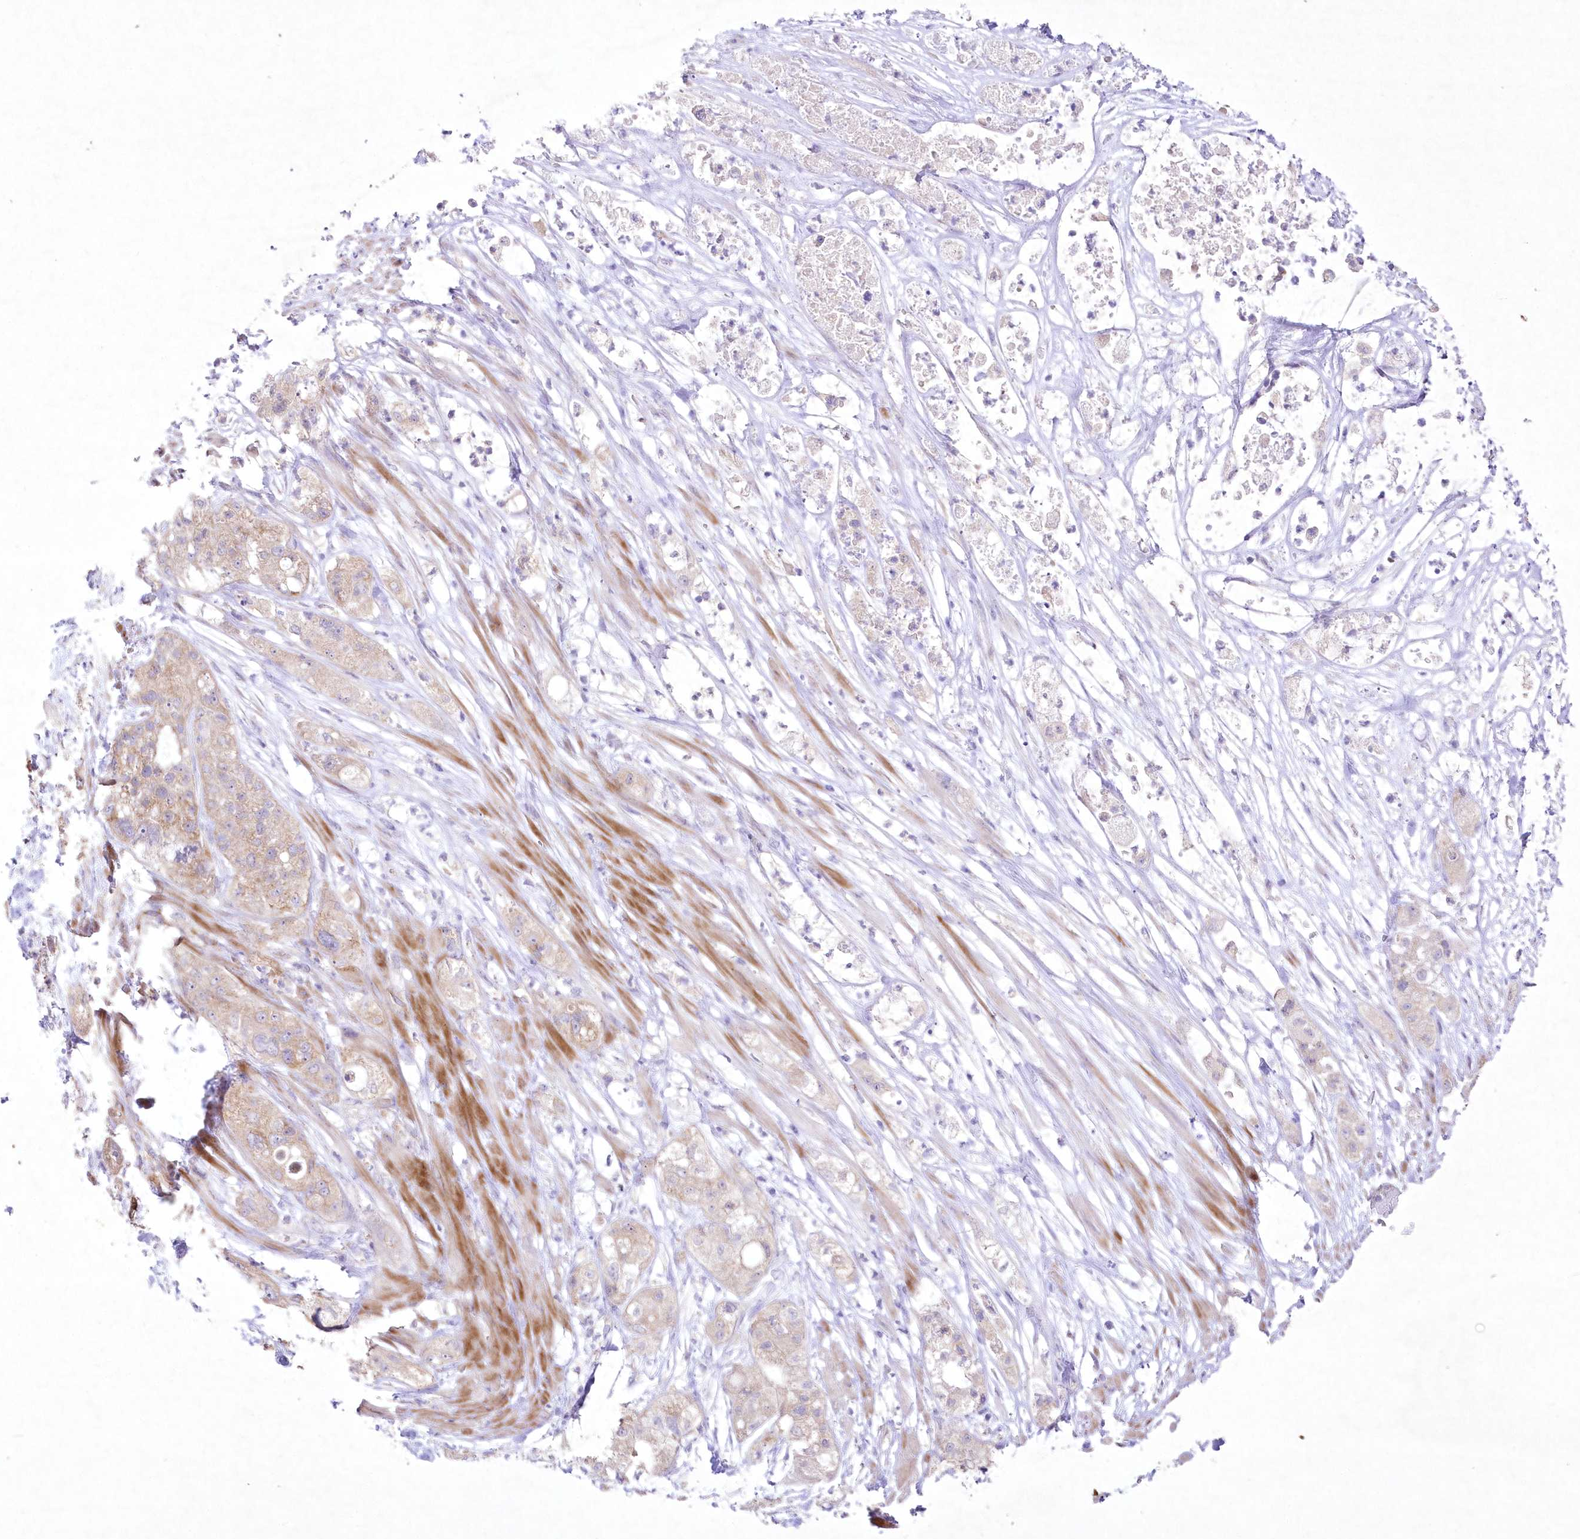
{"staining": {"intensity": "weak", "quantity": "25%-75%", "location": "cytoplasmic/membranous"}, "tissue": "pancreatic cancer", "cell_type": "Tumor cells", "image_type": "cancer", "snomed": [{"axis": "morphology", "description": "Adenocarcinoma, NOS"}, {"axis": "topography", "description": "Pancreas"}], "caption": "Pancreatic adenocarcinoma was stained to show a protein in brown. There is low levels of weak cytoplasmic/membranous positivity in about 25%-75% of tumor cells.", "gene": "ITSN2", "patient": {"sex": "female", "age": 78}}